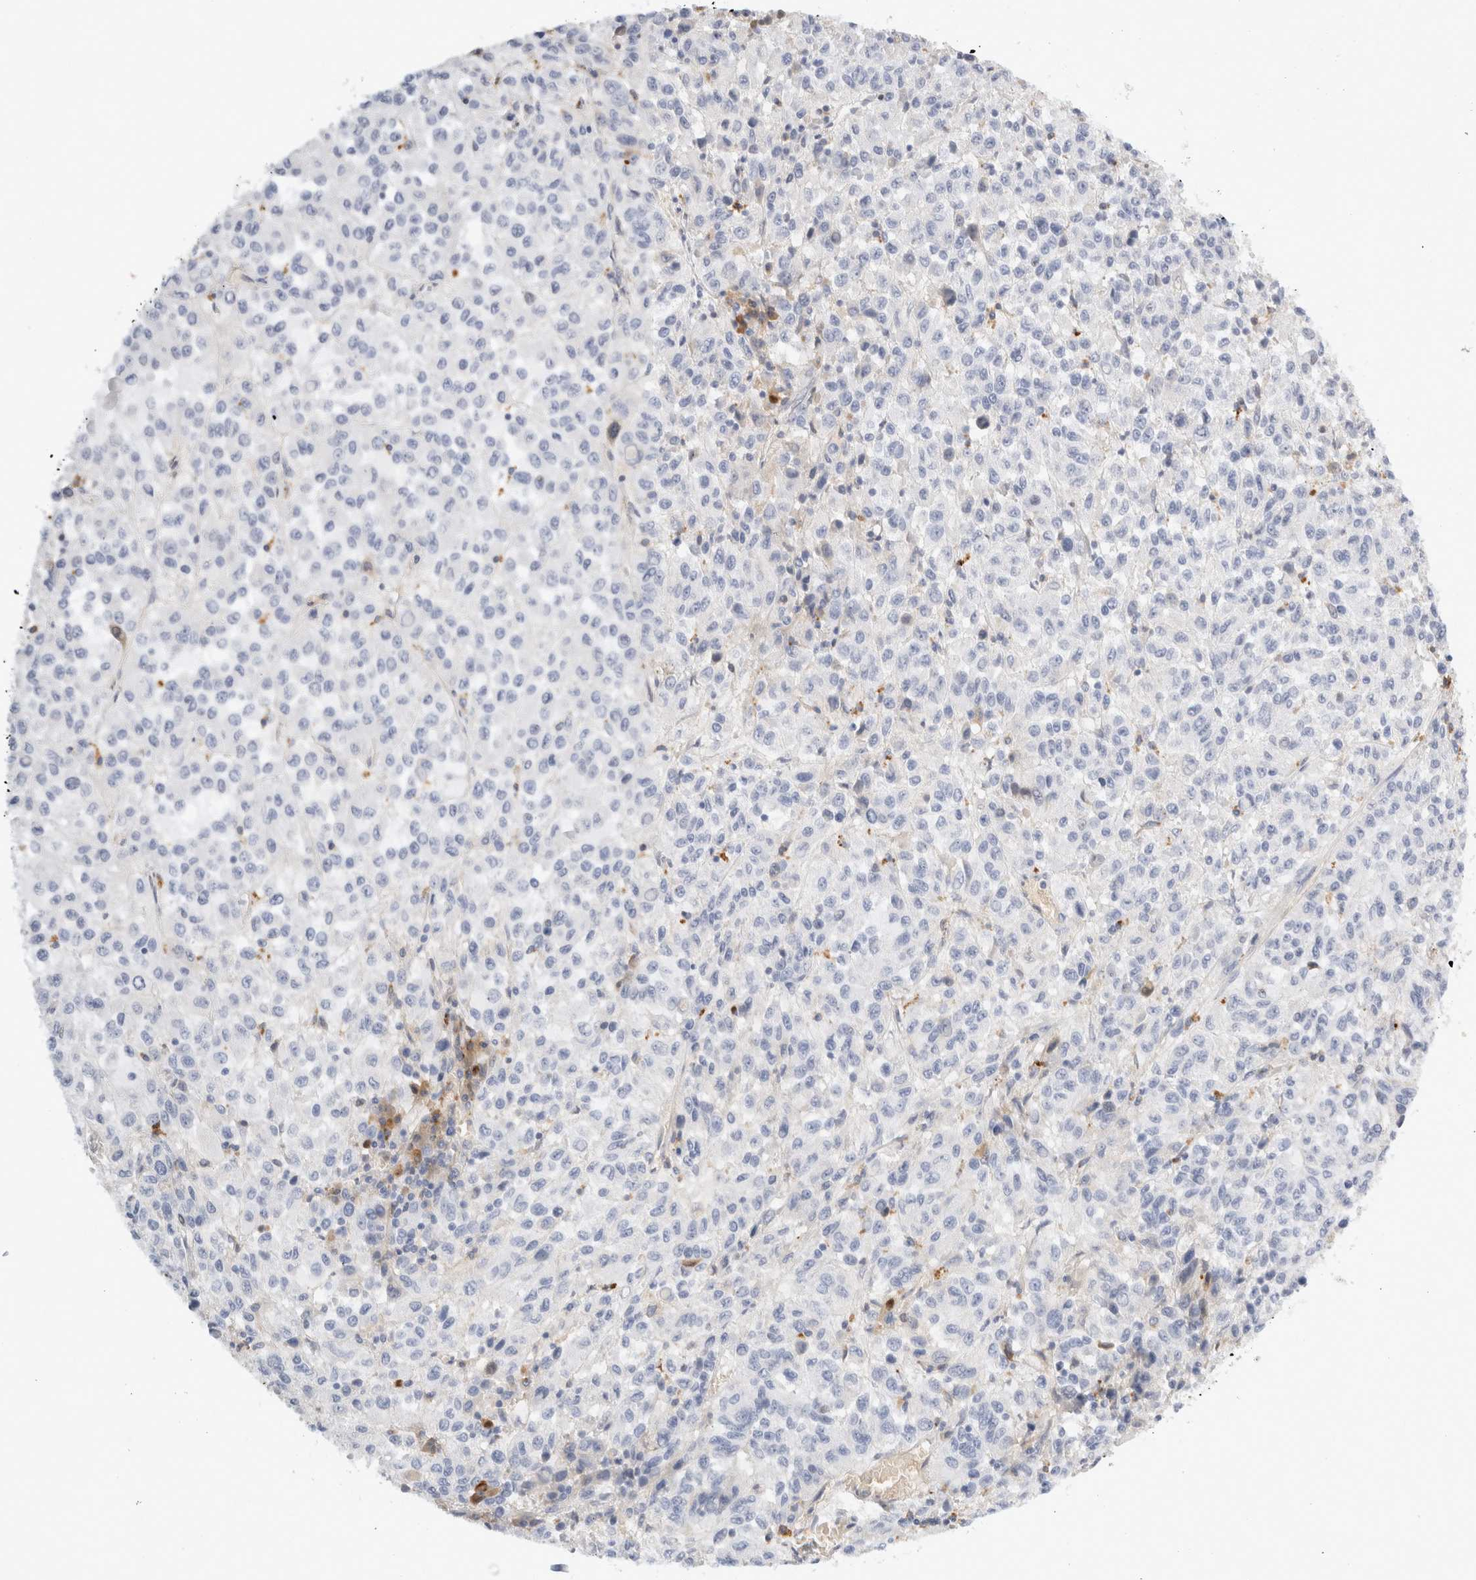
{"staining": {"intensity": "negative", "quantity": "none", "location": "none"}, "tissue": "melanoma", "cell_type": "Tumor cells", "image_type": "cancer", "snomed": [{"axis": "morphology", "description": "Malignant melanoma, Metastatic site"}, {"axis": "topography", "description": "Lung"}], "caption": "IHC image of melanoma stained for a protein (brown), which demonstrates no expression in tumor cells.", "gene": "FGL2", "patient": {"sex": "male", "age": 64}}